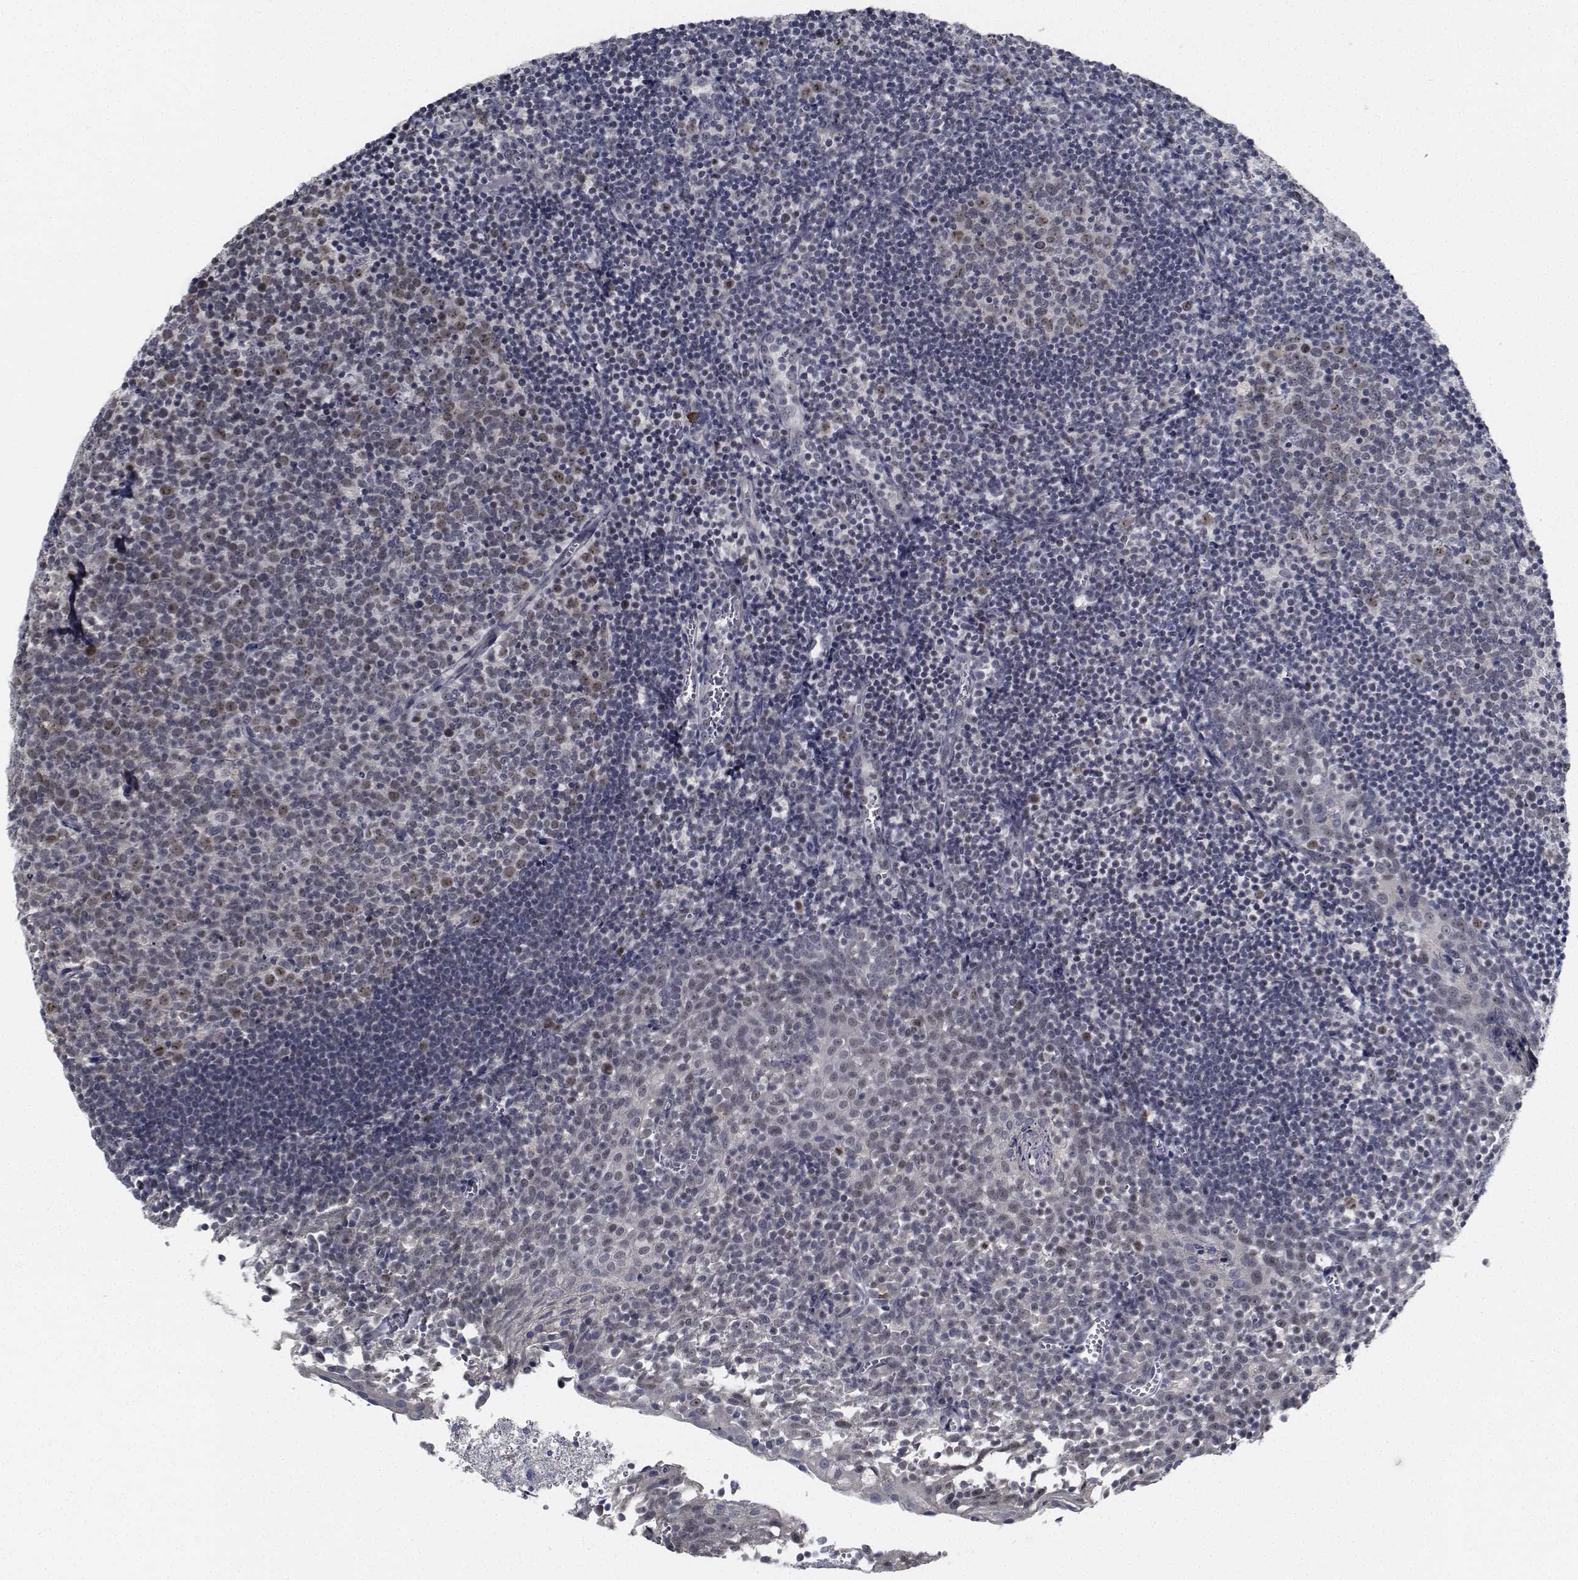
{"staining": {"intensity": "moderate", "quantity": "25%-75%", "location": "nuclear"}, "tissue": "lymph node", "cell_type": "Germinal center cells", "image_type": "normal", "snomed": [{"axis": "morphology", "description": "Normal tissue, NOS"}, {"axis": "topography", "description": "Lymph node"}], "caption": "Protein expression analysis of normal human lymph node reveals moderate nuclear positivity in about 25%-75% of germinal center cells.", "gene": "NVL", "patient": {"sex": "female", "age": 21}}